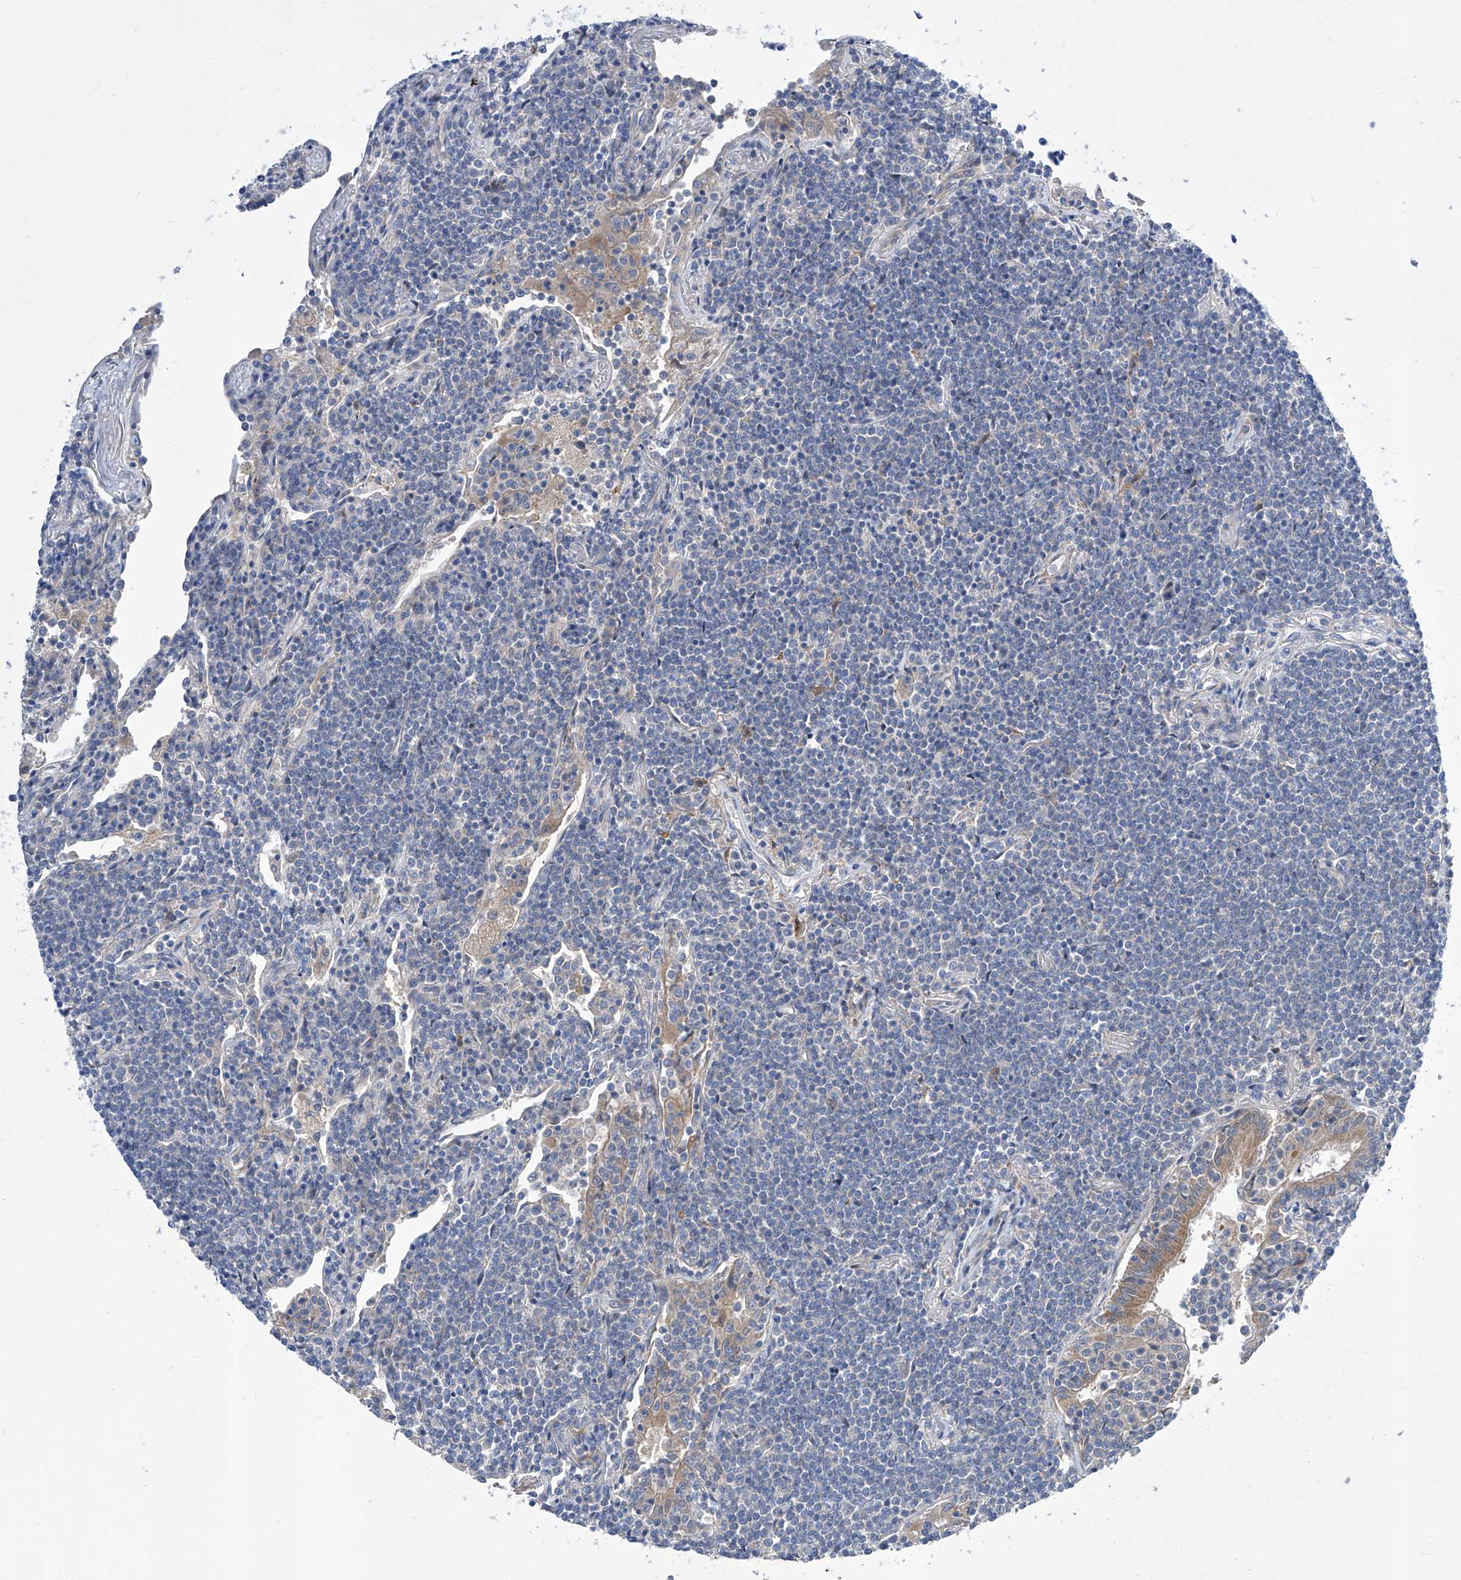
{"staining": {"intensity": "negative", "quantity": "none", "location": "none"}, "tissue": "lymphoma", "cell_type": "Tumor cells", "image_type": "cancer", "snomed": [{"axis": "morphology", "description": "Malignant lymphoma, non-Hodgkin's type, Low grade"}, {"axis": "topography", "description": "Lung"}], "caption": "High magnification brightfield microscopy of malignant lymphoma, non-Hodgkin's type (low-grade) stained with DAB (brown) and counterstained with hematoxylin (blue): tumor cells show no significant staining. Brightfield microscopy of immunohistochemistry (IHC) stained with DAB (brown) and hematoxylin (blue), captured at high magnification.", "gene": "SRBD1", "patient": {"sex": "female", "age": 71}}